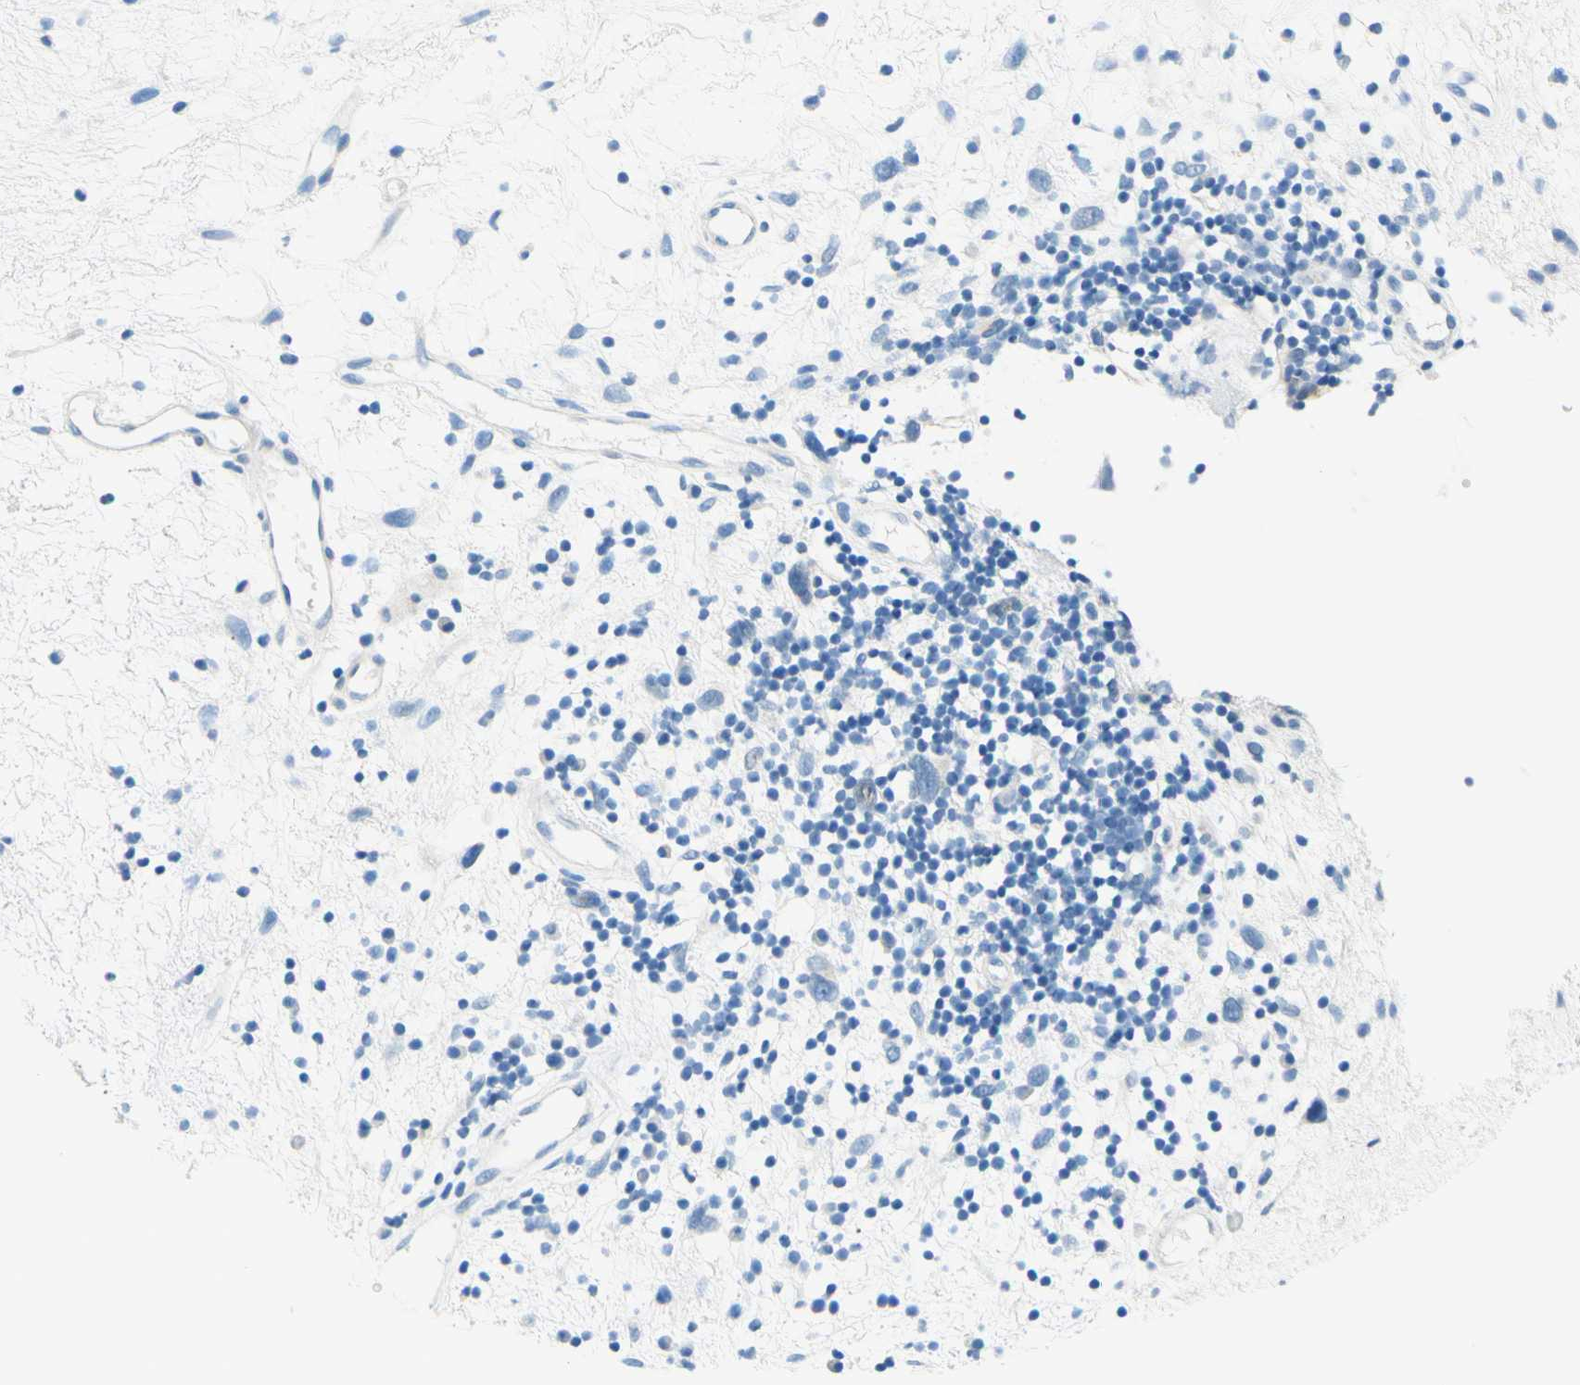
{"staining": {"intensity": "negative", "quantity": "none", "location": "none"}, "tissue": "nasopharynx", "cell_type": "Respiratory epithelial cells", "image_type": "normal", "snomed": [{"axis": "morphology", "description": "Normal tissue, NOS"}, {"axis": "morphology", "description": "Inflammation, NOS"}, {"axis": "topography", "description": "Nasopharynx"}], "caption": "Immunohistochemistry (IHC) image of normal nasopharynx: nasopharynx stained with DAB (3,3'-diaminobenzidine) reveals no significant protein expression in respiratory epithelial cells.", "gene": "PASD1", "patient": {"sex": "male", "age": 48}}